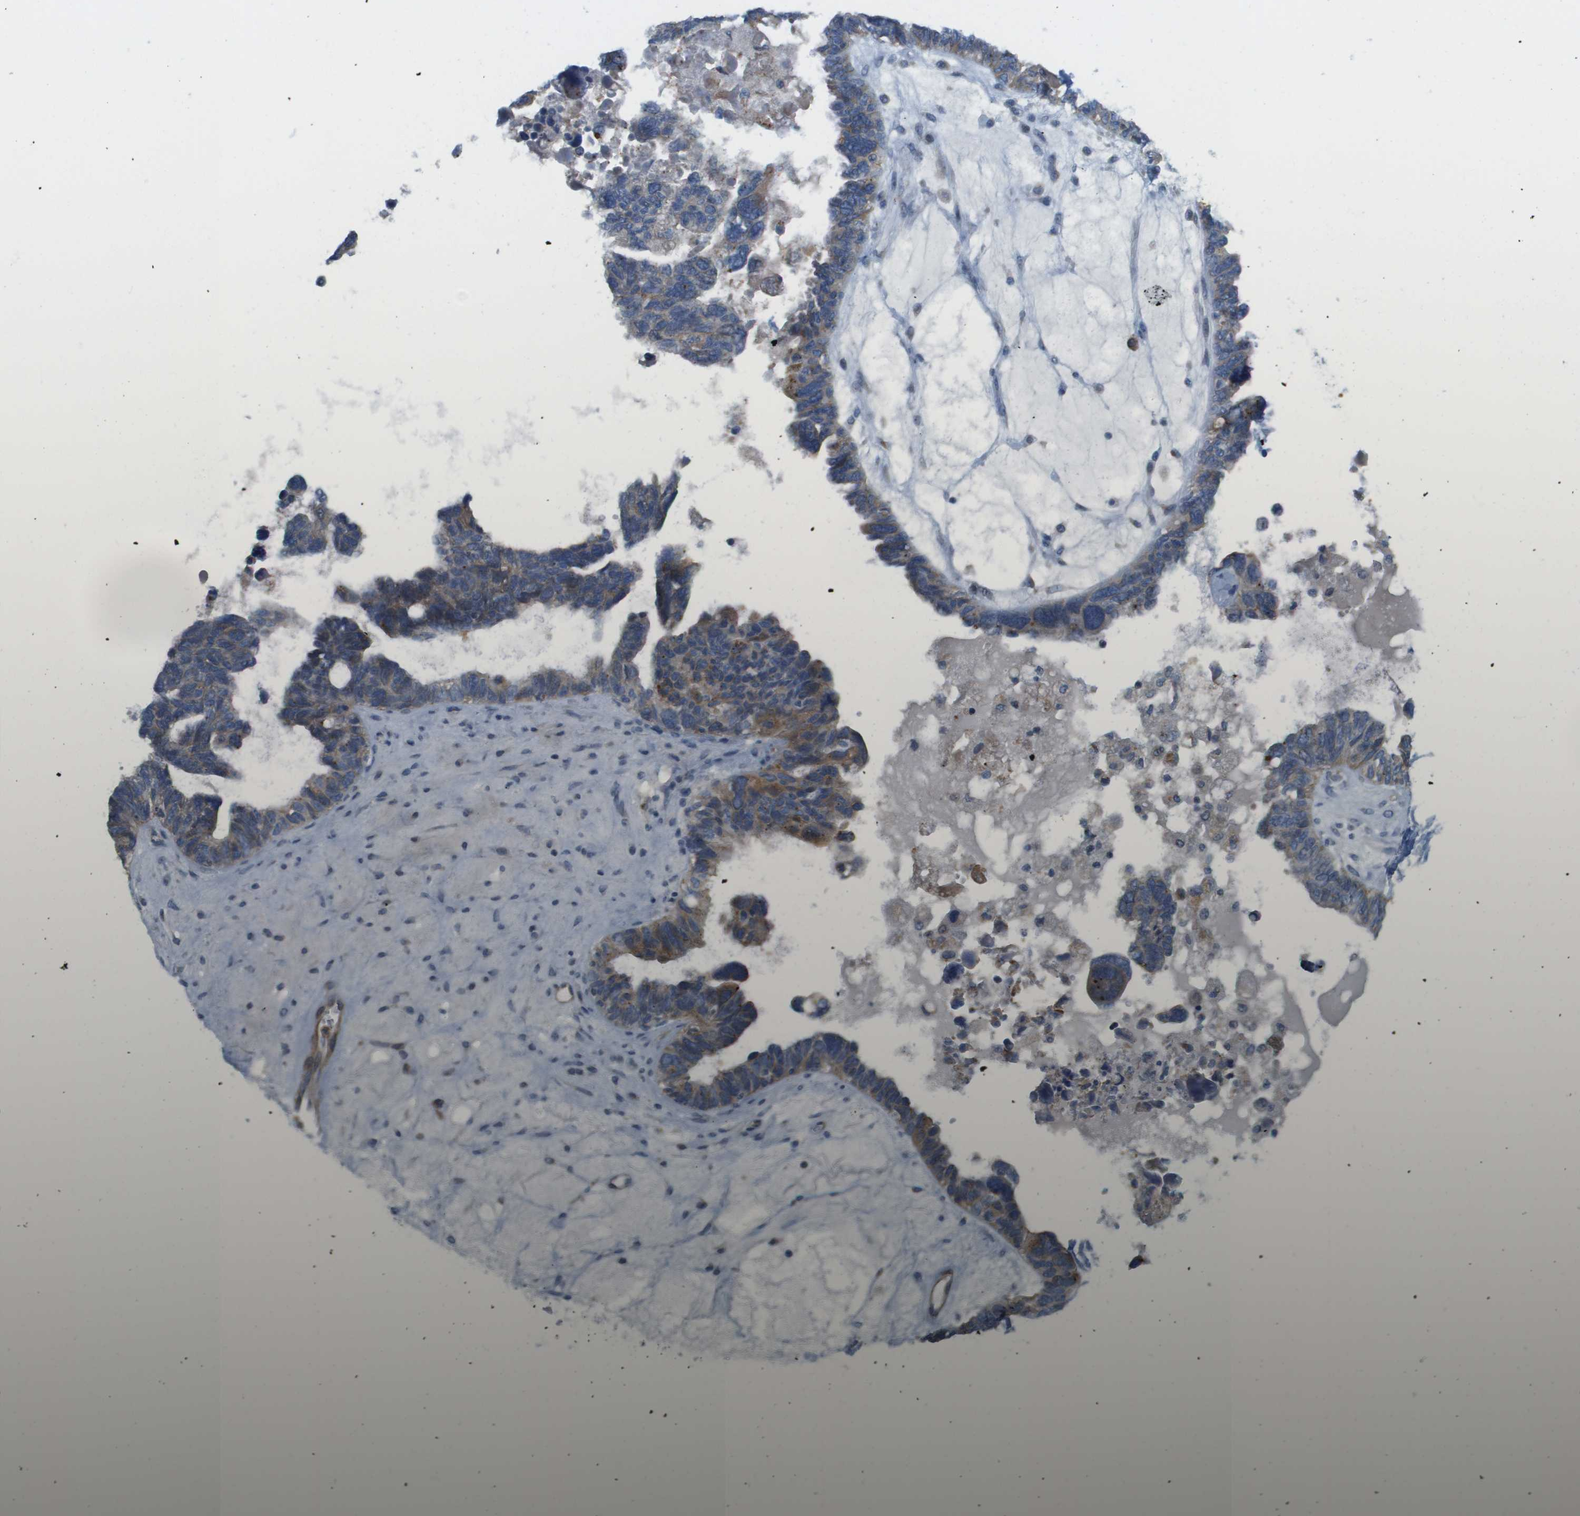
{"staining": {"intensity": "weak", "quantity": "25%-75%", "location": "cytoplasmic/membranous"}, "tissue": "ovarian cancer", "cell_type": "Tumor cells", "image_type": "cancer", "snomed": [{"axis": "morphology", "description": "Cystadenocarcinoma, serous, NOS"}, {"axis": "topography", "description": "Ovary"}], "caption": "Weak cytoplasmic/membranous positivity for a protein is identified in approximately 25%-75% of tumor cells of ovarian cancer using IHC.", "gene": "MYH11", "patient": {"sex": "female", "age": 79}}